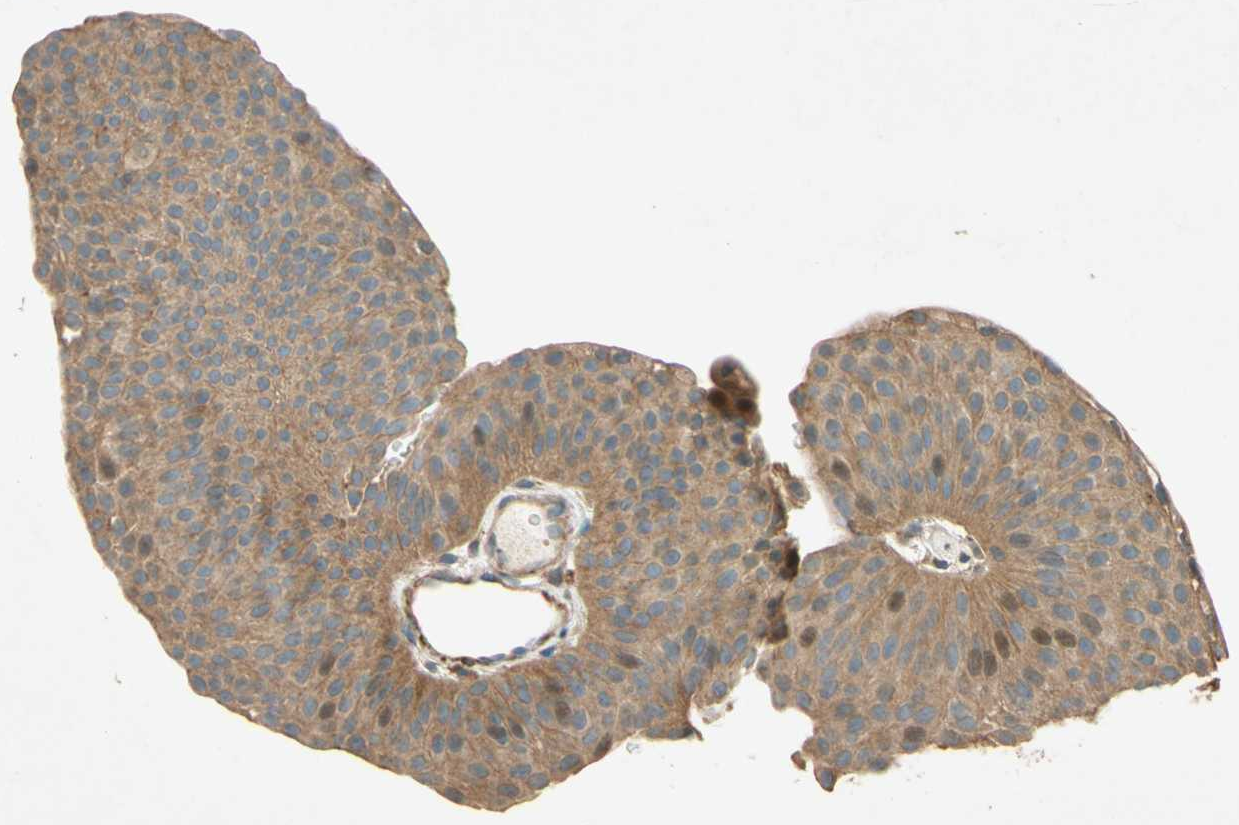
{"staining": {"intensity": "moderate", "quantity": ">75%", "location": "cytoplasmic/membranous"}, "tissue": "urothelial cancer", "cell_type": "Tumor cells", "image_type": "cancer", "snomed": [{"axis": "morphology", "description": "Urothelial carcinoma, Low grade"}, {"axis": "topography", "description": "Urinary bladder"}], "caption": "Protein staining by IHC displays moderate cytoplasmic/membranous expression in approximately >75% of tumor cells in urothelial cancer.", "gene": "ADAM17", "patient": {"sex": "female", "age": 60}}